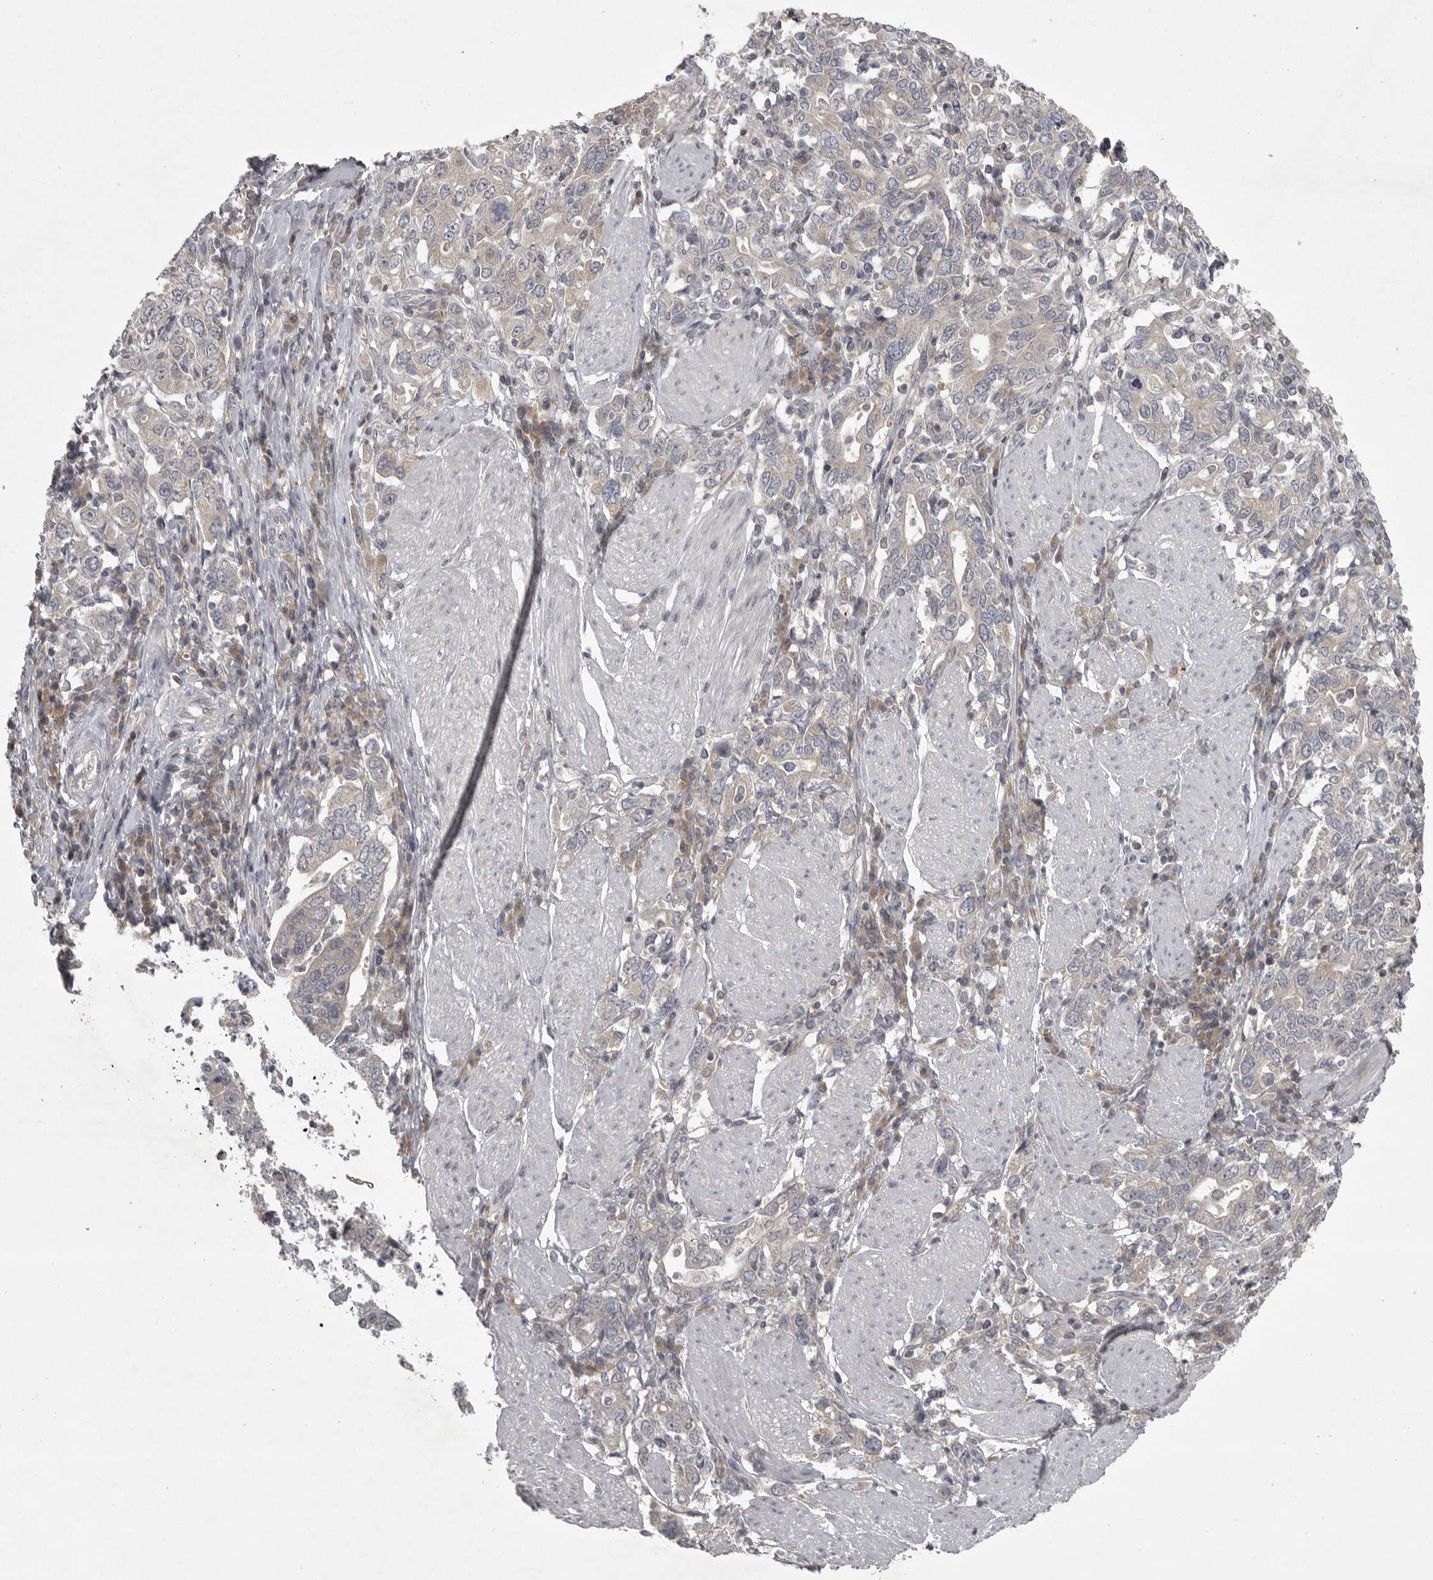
{"staining": {"intensity": "weak", "quantity": "<25%", "location": "cytoplasmic/membranous"}, "tissue": "stomach cancer", "cell_type": "Tumor cells", "image_type": "cancer", "snomed": [{"axis": "morphology", "description": "Adenocarcinoma, NOS"}, {"axis": "topography", "description": "Stomach, upper"}], "caption": "This micrograph is of adenocarcinoma (stomach) stained with immunohistochemistry (IHC) to label a protein in brown with the nuclei are counter-stained blue. There is no expression in tumor cells. The staining was performed using DAB (3,3'-diaminobenzidine) to visualize the protein expression in brown, while the nuclei were stained in blue with hematoxylin (Magnification: 20x).", "gene": "PHF13", "patient": {"sex": "male", "age": 62}}